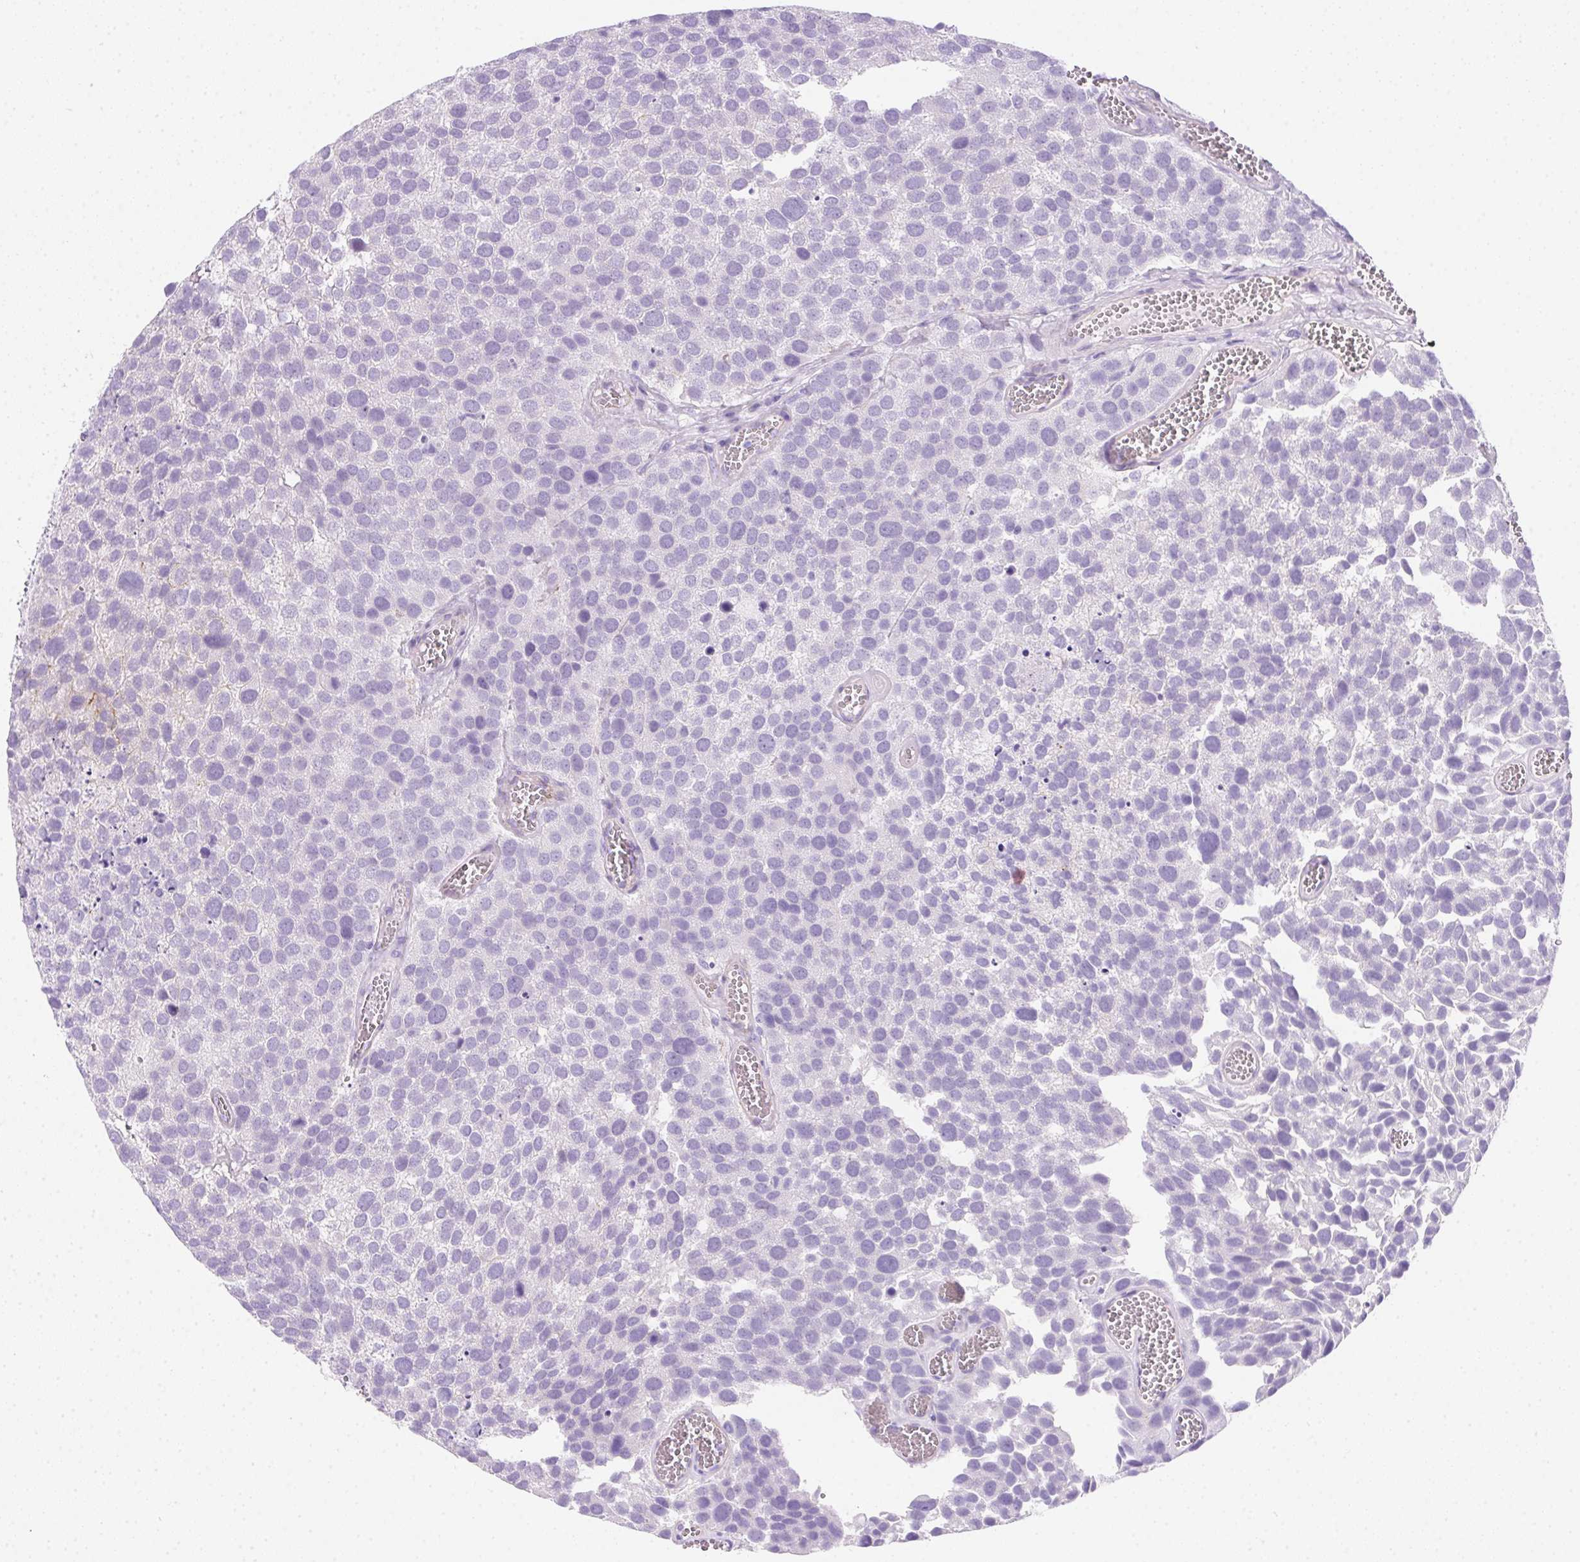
{"staining": {"intensity": "negative", "quantity": "none", "location": "none"}, "tissue": "urothelial cancer", "cell_type": "Tumor cells", "image_type": "cancer", "snomed": [{"axis": "morphology", "description": "Urothelial carcinoma, Low grade"}, {"axis": "topography", "description": "Urinary bladder"}], "caption": "Immunohistochemistry (IHC) micrograph of neoplastic tissue: human urothelial cancer stained with DAB (3,3'-diaminobenzidine) reveals no significant protein staining in tumor cells.", "gene": "SPACA5B", "patient": {"sex": "female", "age": 69}}